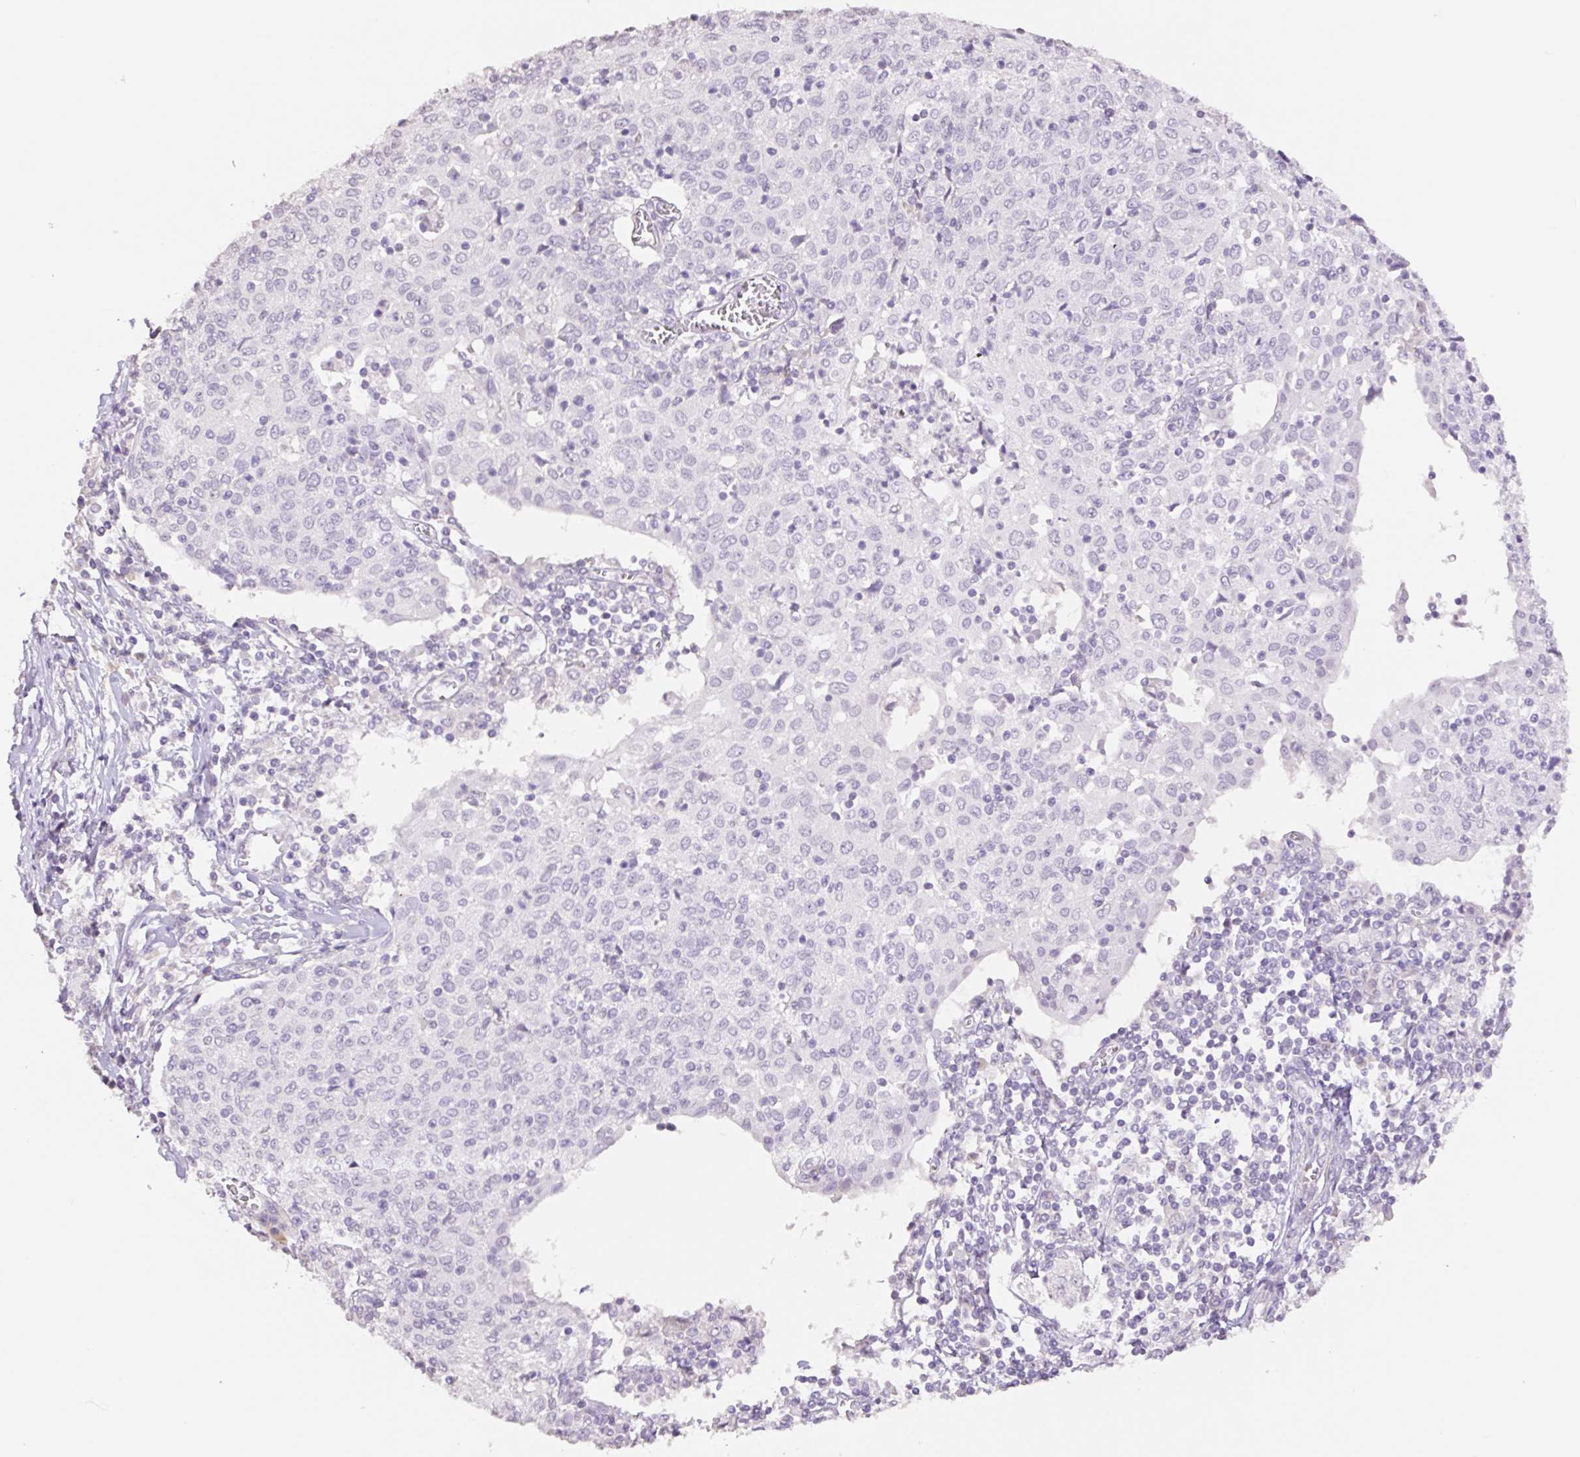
{"staining": {"intensity": "negative", "quantity": "none", "location": "none"}, "tissue": "cervical cancer", "cell_type": "Tumor cells", "image_type": "cancer", "snomed": [{"axis": "morphology", "description": "Squamous cell carcinoma, NOS"}, {"axis": "topography", "description": "Cervix"}], "caption": "Tumor cells are negative for brown protein staining in squamous cell carcinoma (cervical).", "gene": "HCRTR2", "patient": {"sex": "female", "age": 52}}